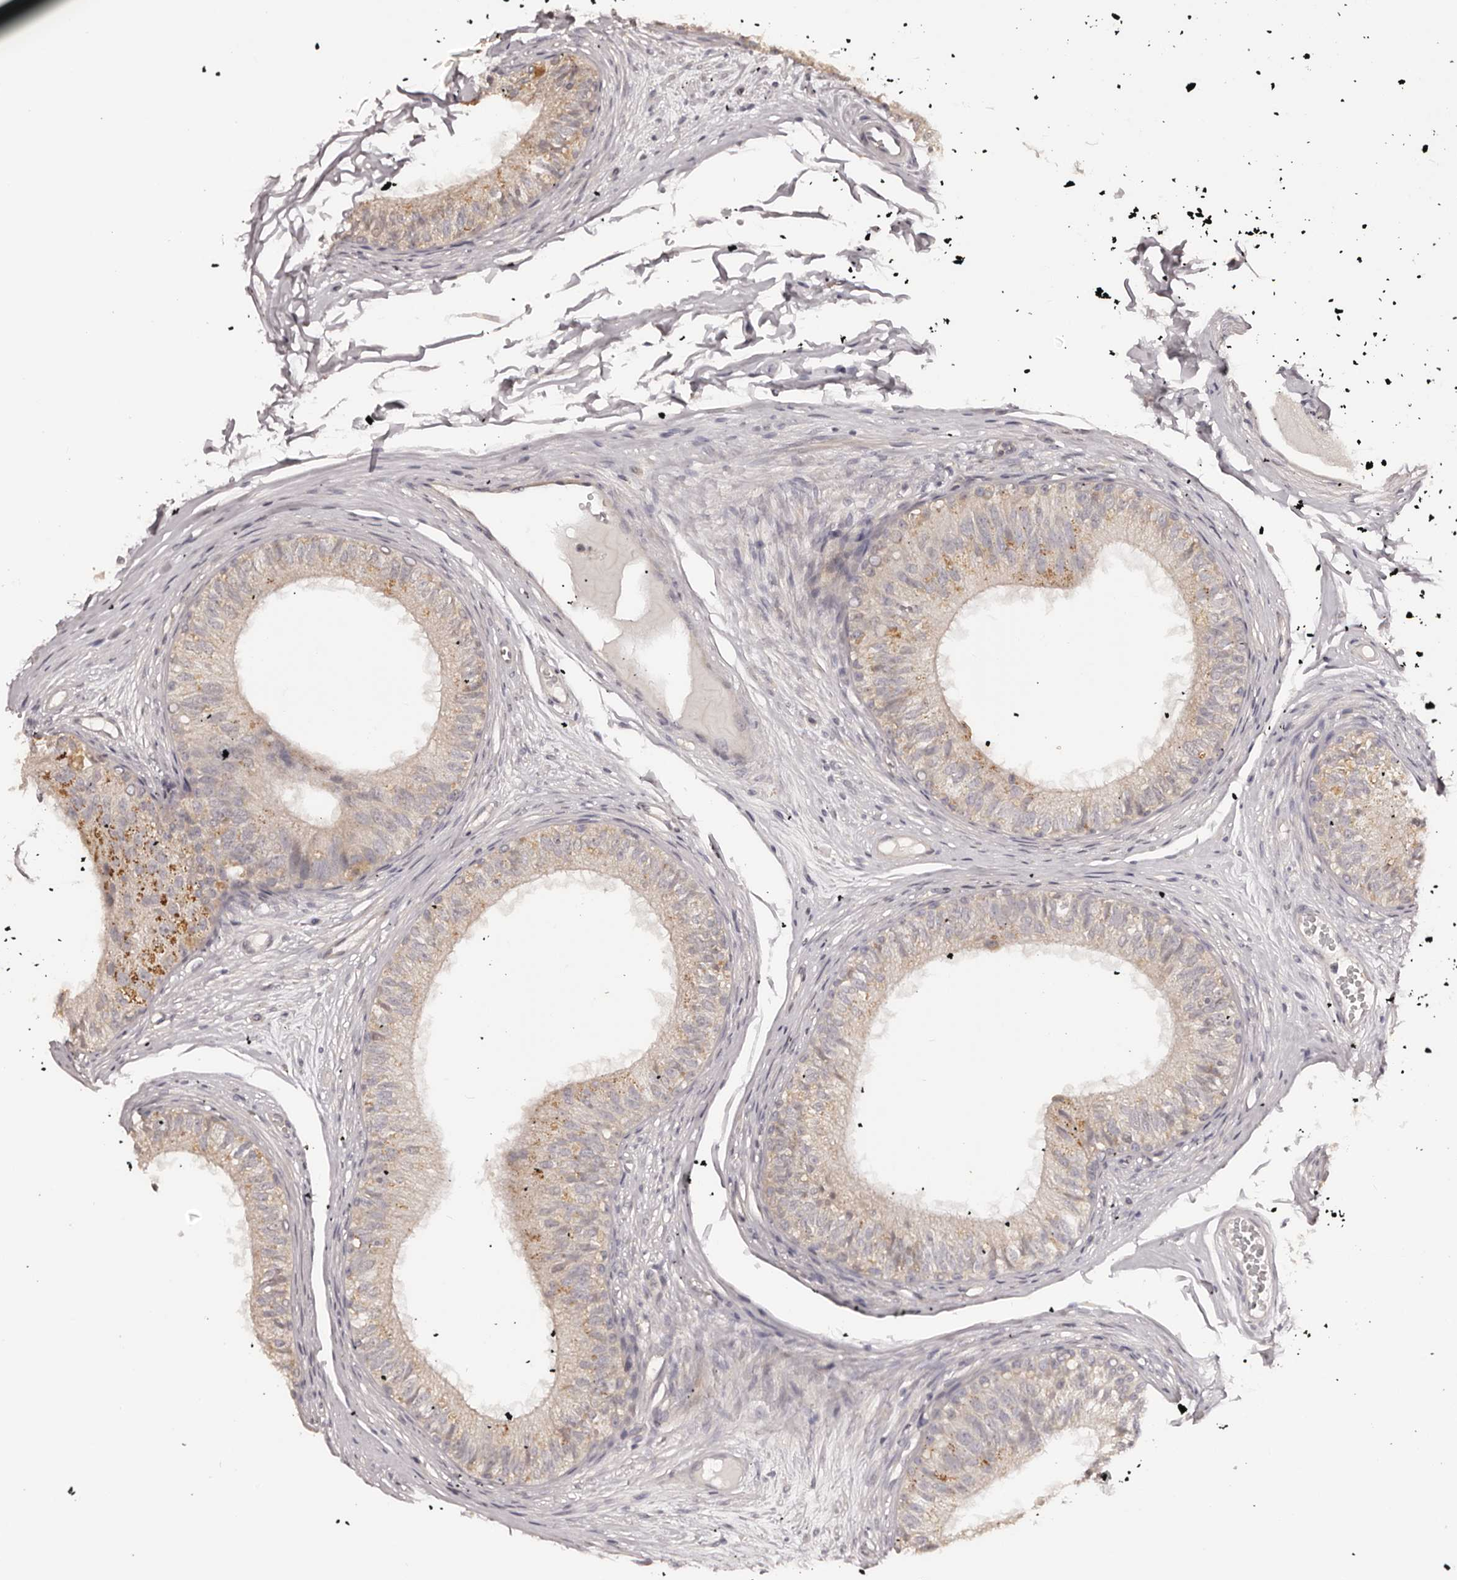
{"staining": {"intensity": "negative", "quantity": "none", "location": "none"}, "tissue": "epididymis", "cell_type": "Glandular cells", "image_type": "normal", "snomed": [{"axis": "morphology", "description": "Normal tissue, NOS"}, {"axis": "morphology", "description": "Seminoma in situ"}, {"axis": "topography", "description": "Testis"}, {"axis": "topography", "description": "Epididymis"}], "caption": "Immunohistochemistry image of normal epididymis: epididymis stained with DAB demonstrates no significant protein expression in glandular cells.", "gene": "KCNJ8", "patient": {"sex": "male", "age": 28}}